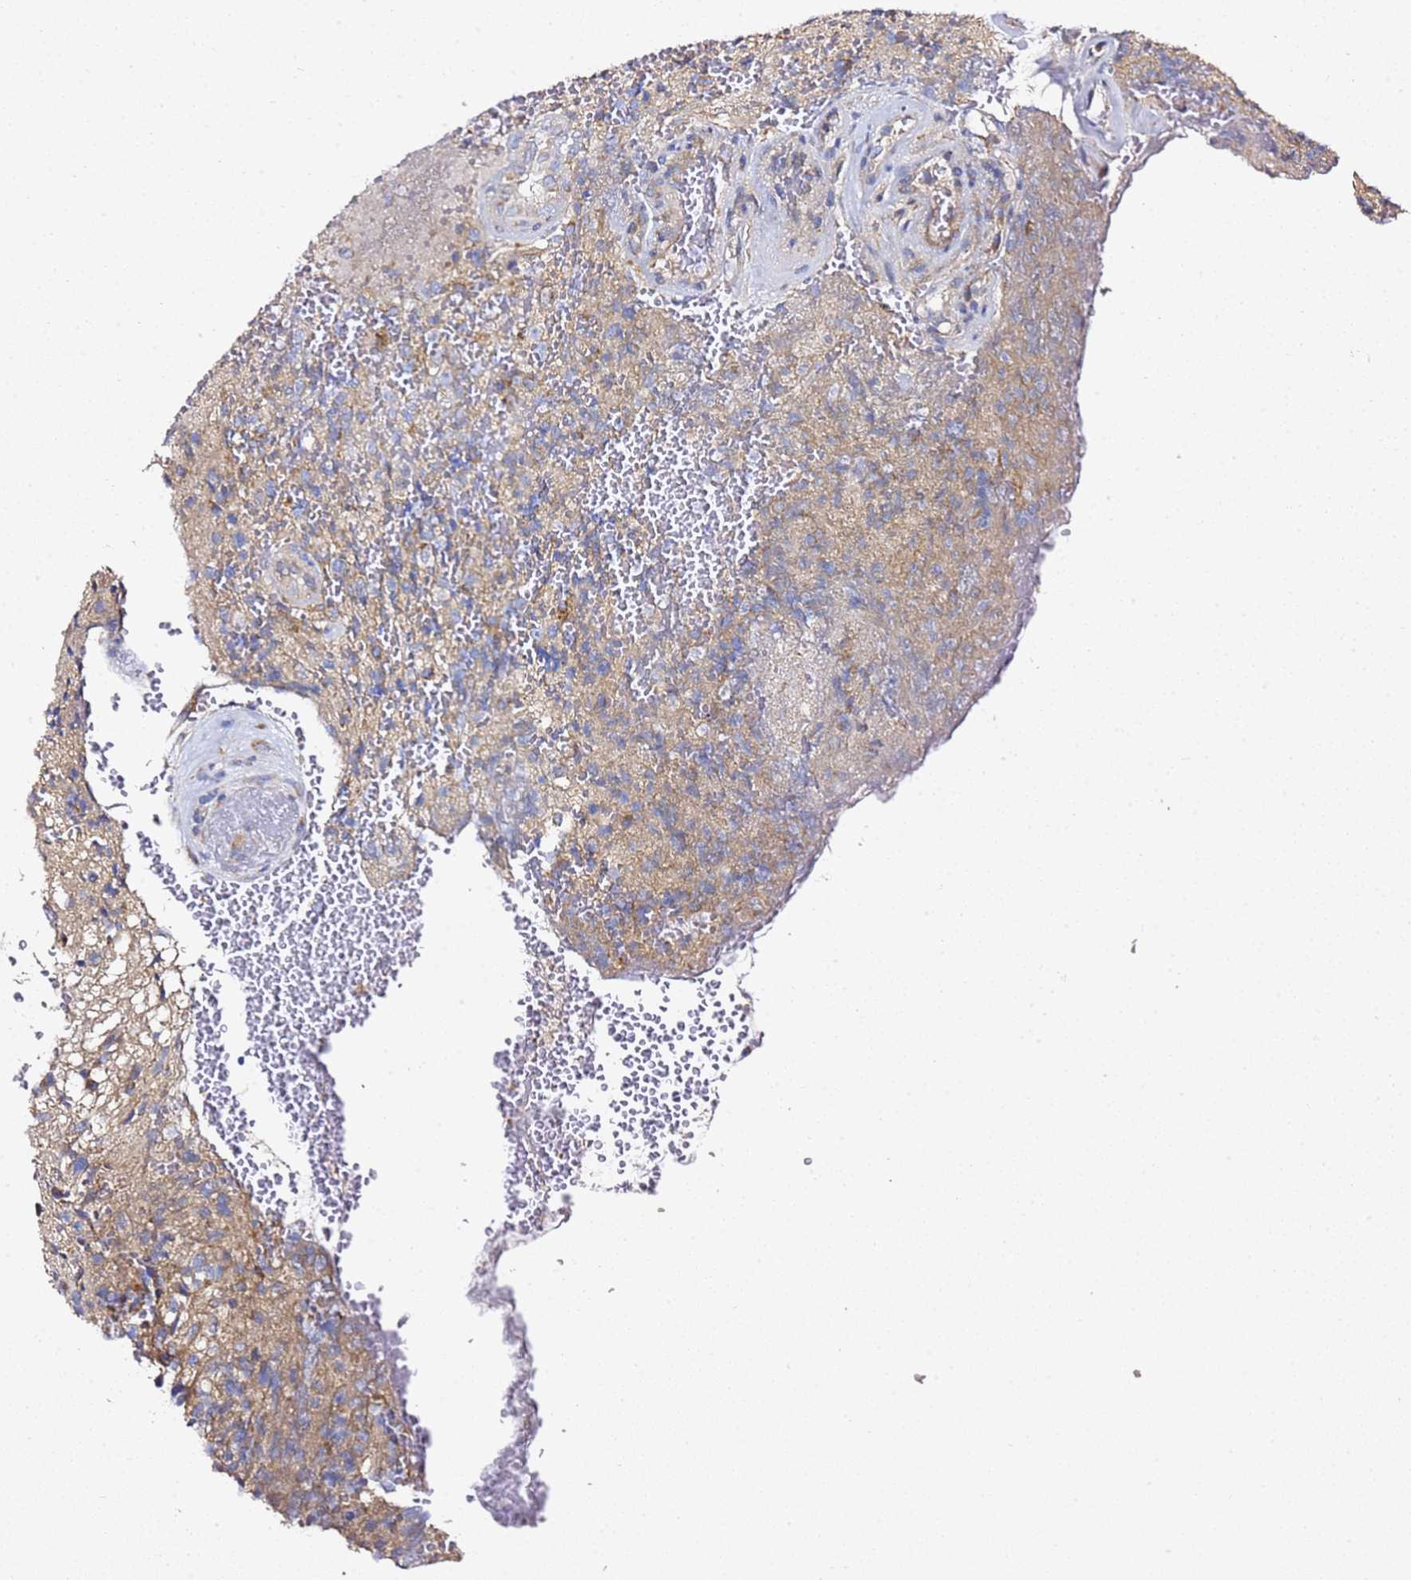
{"staining": {"intensity": "weak", "quantity": "25%-75%", "location": "cytoplasmic/membranous"}, "tissue": "glioma", "cell_type": "Tumor cells", "image_type": "cancer", "snomed": [{"axis": "morphology", "description": "Glioma, malignant, High grade"}, {"axis": "topography", "description": "Brain"}], "caption": "Immunohistochemical staining of human glioma exhibits low levels of weak cytoplasmic/membranous protein staining in about 25%-75% of tumor cells.", "gene": "C19orf12", "patient": {"sex": "male", "age": 56}}